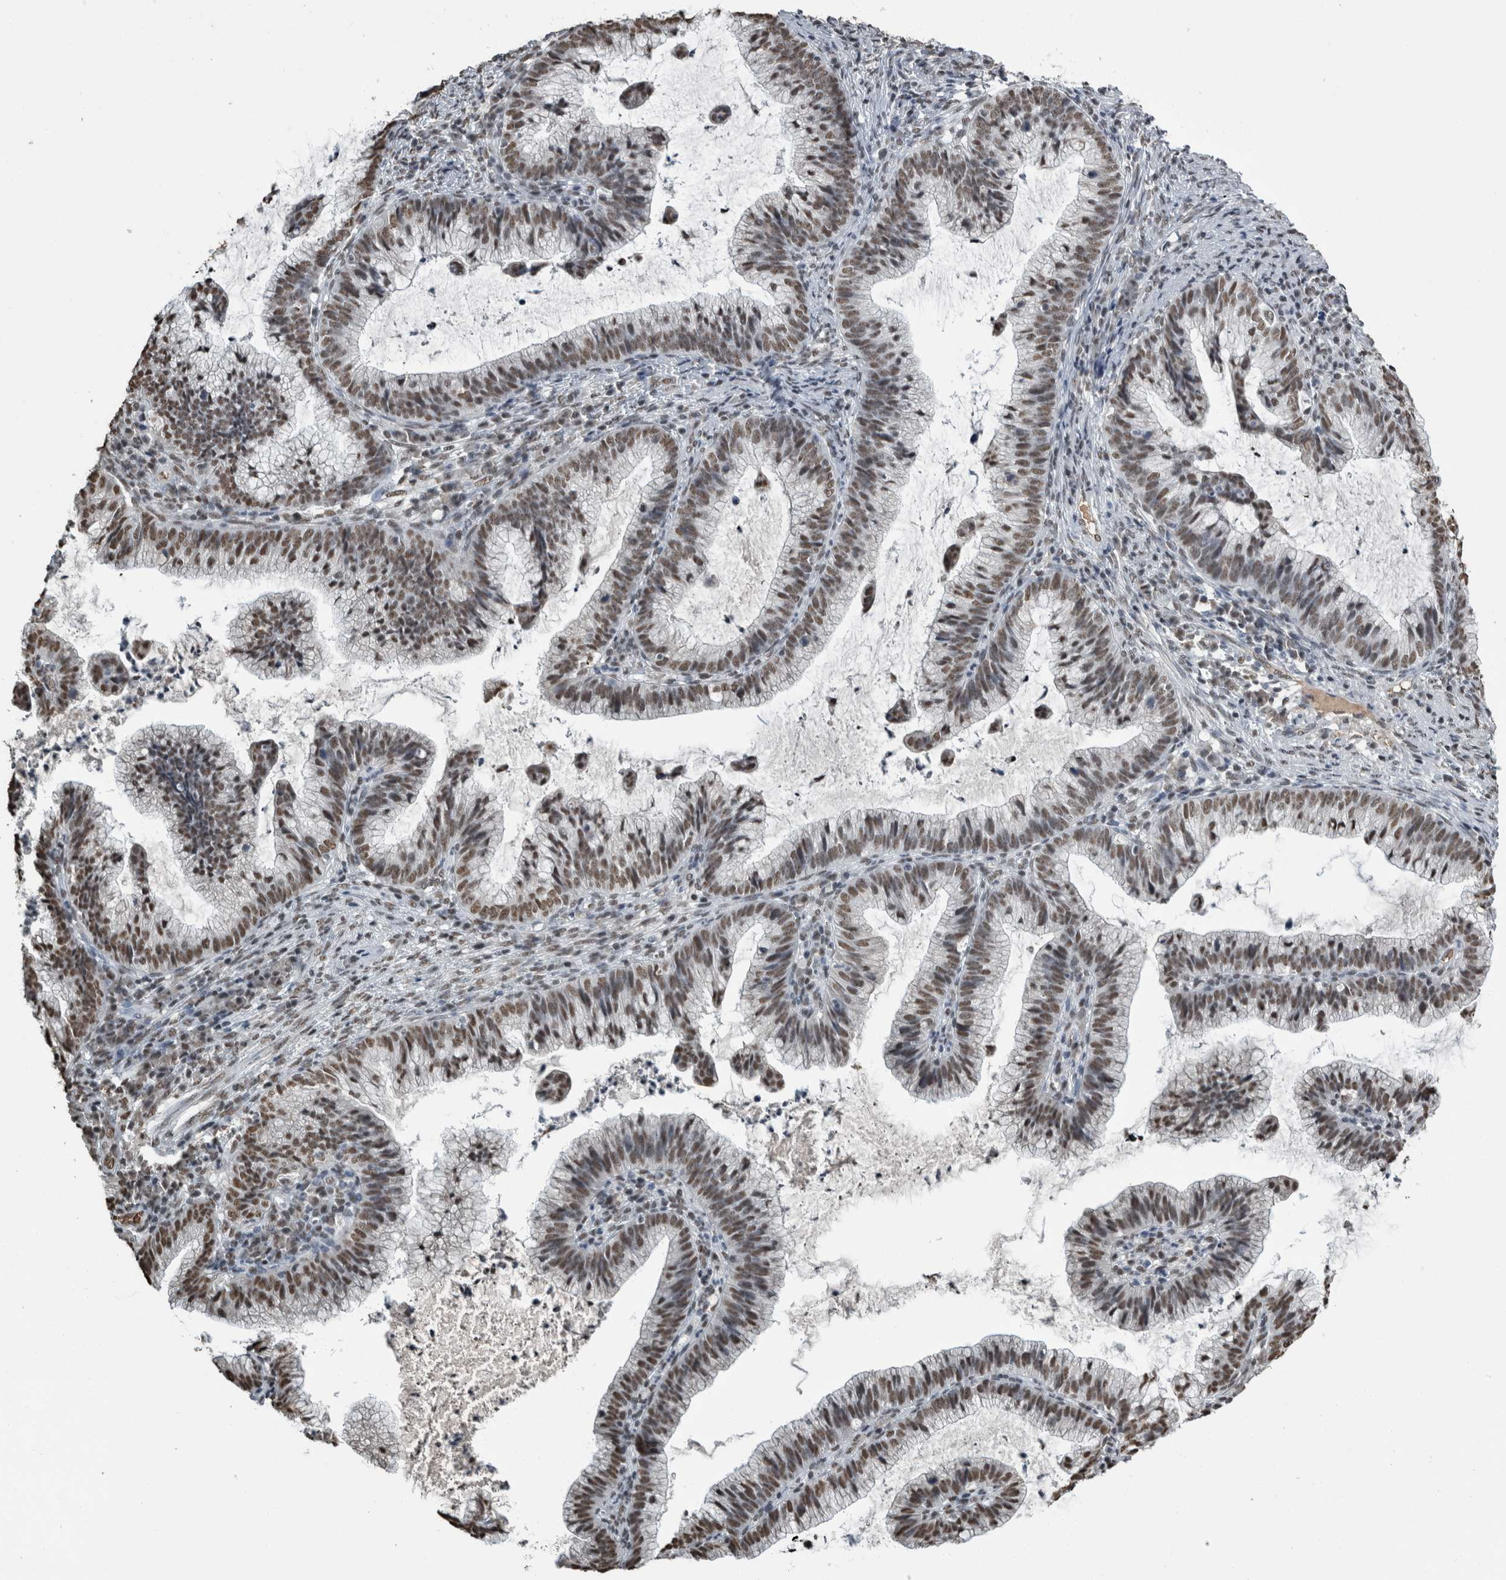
{"staining": {"intensity": "moderate", "quantity": ">75%", "location": "nuclear"}, "tissue": "cervical cancer", "cell_type": "Tumor cells", "image_type": "cancer", "snomed": [{"axis": "morphology", "description": "Adenocarcinoma, NOS"}, {"axis": "topography", "description": "Cervix"}], "caption": "DAB immunohistochemical staining of cervical adenocarcinoma demonstrates moderate nuclear protein expression in approximately >75% of tumor cells.", "gene": "TGS1", "patient": {"sex": "female", "age": 36}}